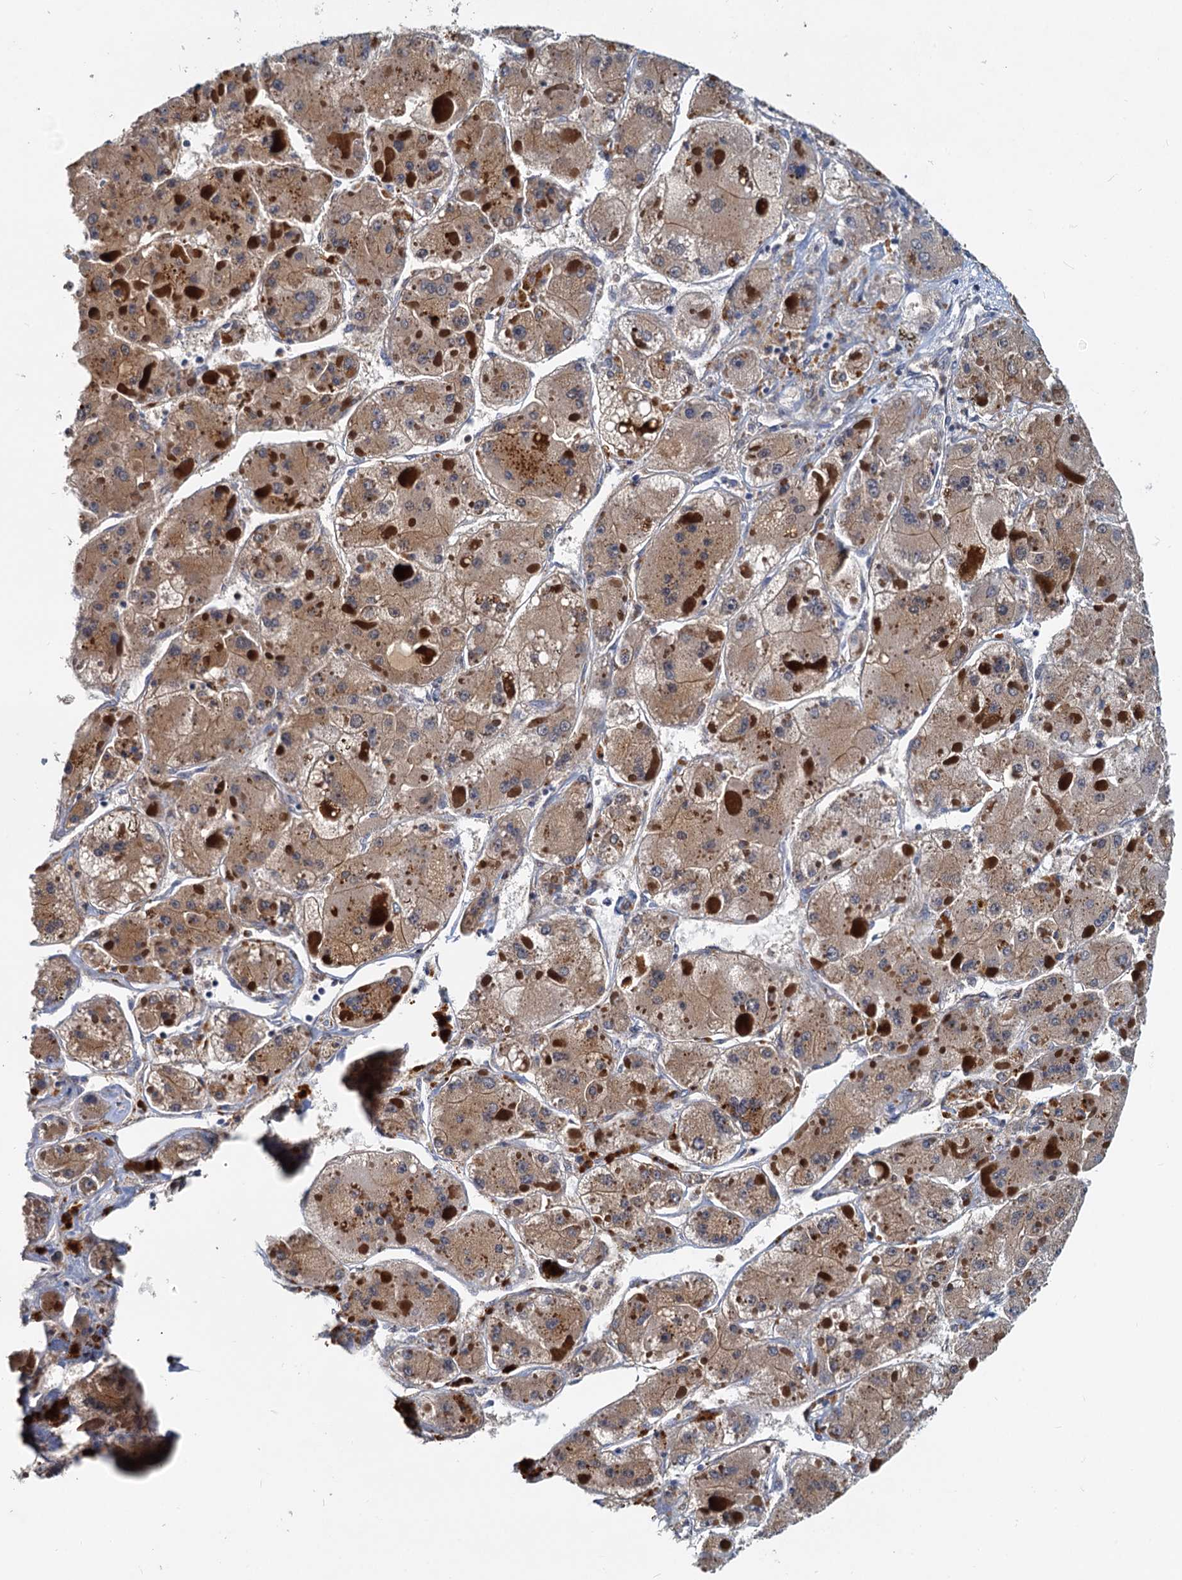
{"staining": {"intensity": "moderate", "quantity": ">75%", "location": "cytoplasmic/membranous"}, "tissue": "liver cancer", "cell_type": "Tumor cells", "image_type": "cancer", "snomed": [{"axis": "morphology", "description": "Carcinoma, Hepatocellular, NOS"}, {"axis": "topography", "description": "Liver"}], "caption": "Moderate cytoplasmic/membranous protein expression is present in approximately >75% of tumor cells in liver cancer.", "gene": "TOLLIP", "patient": {"sex": "female", "age": 73}}